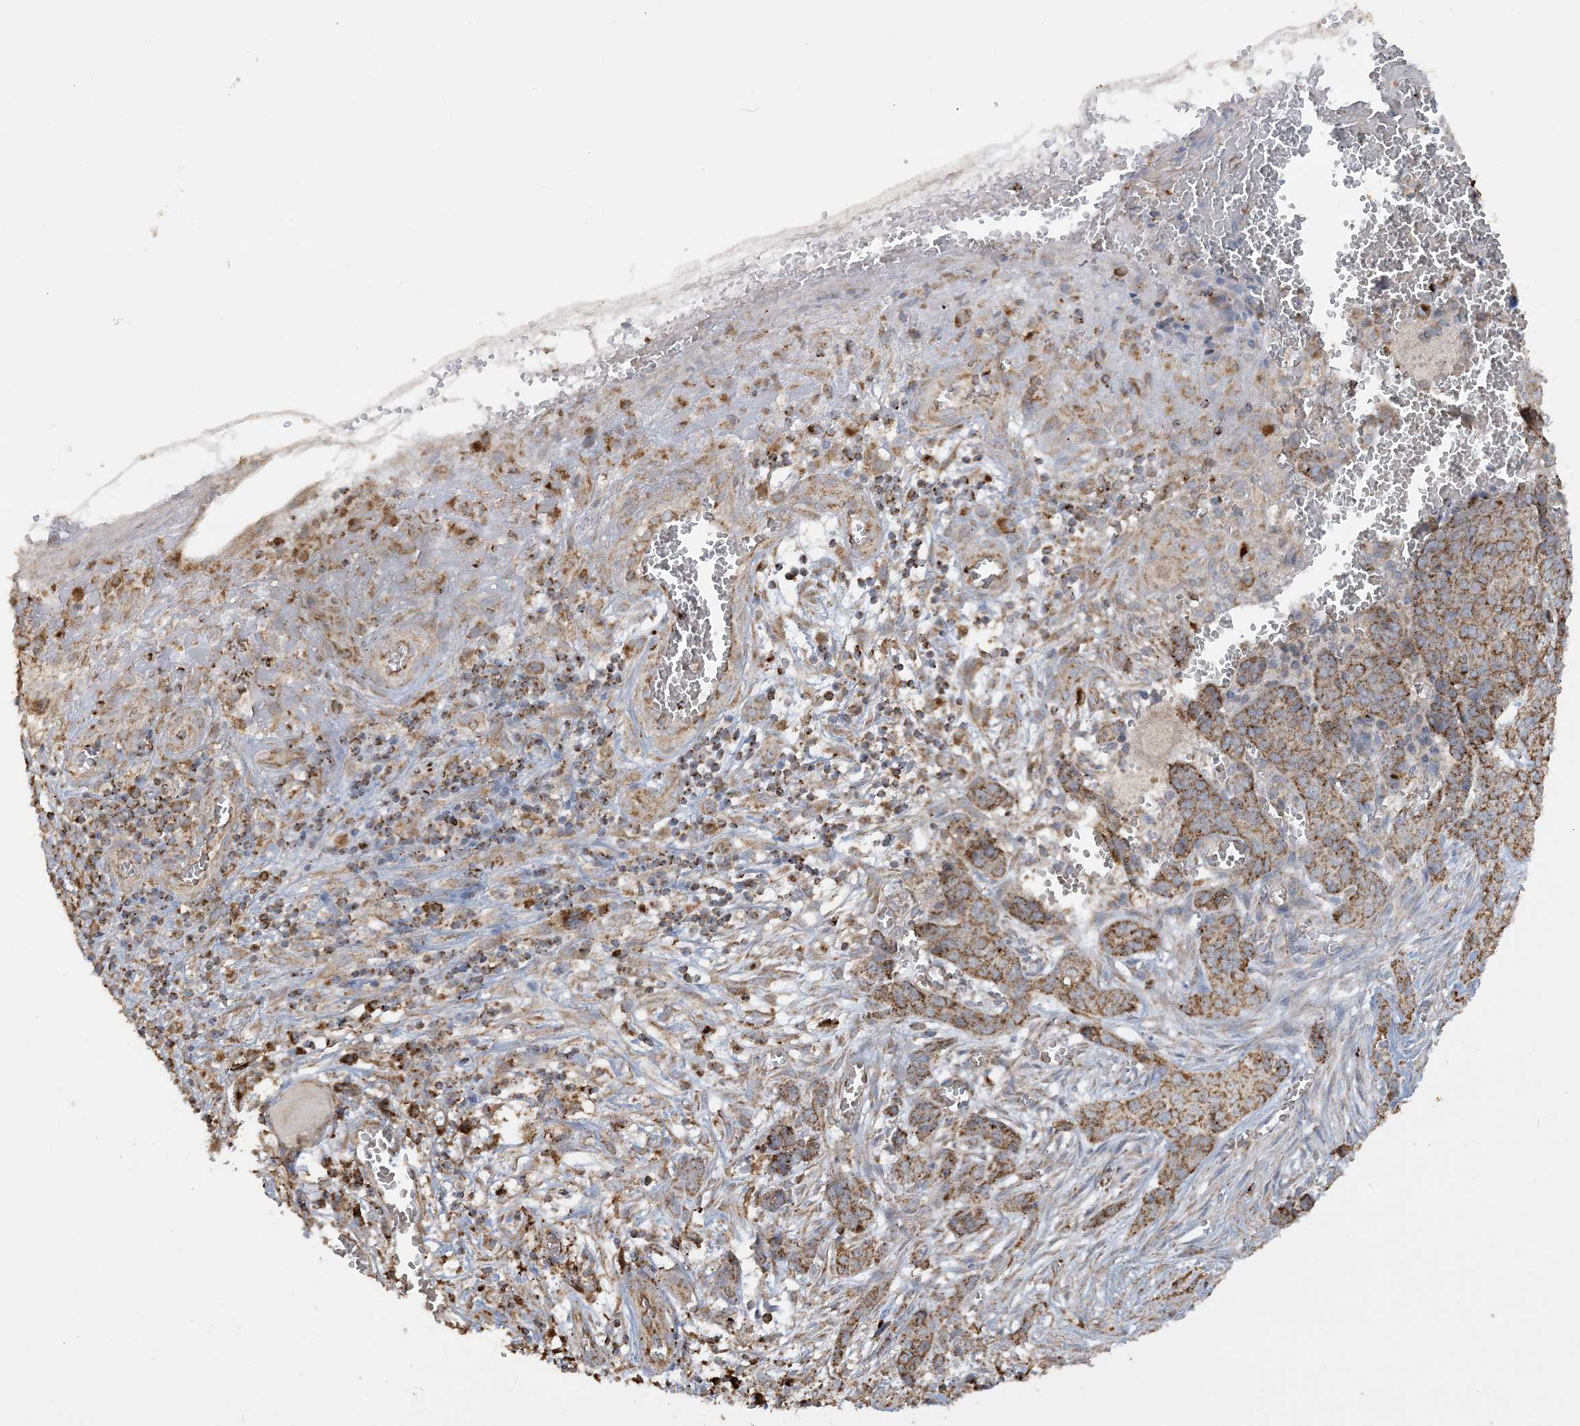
{"staining": {"intensity": "moderate", "quantity": ">75%", "location": "cytoplasmic/membranous"}, "tissue": "skin cancer", "cell_type": "Tumor cells", "image_type": "cancer", "snomed": [{"axis": "morphology", "description": "Basal cell carcinoma"}, {"axis": "topography", "description": "Skin"}], "caption": "An immunohistochemistry (IHC) photomicrograph of tumor tissue is shown. Protein staining in brown labels moderate cytoplasmic/membranous positivity in basal cell carcinoma (skin) within tumor cells.", "gene": "AGA", "patient": {"sex": "female", "age": 64}}